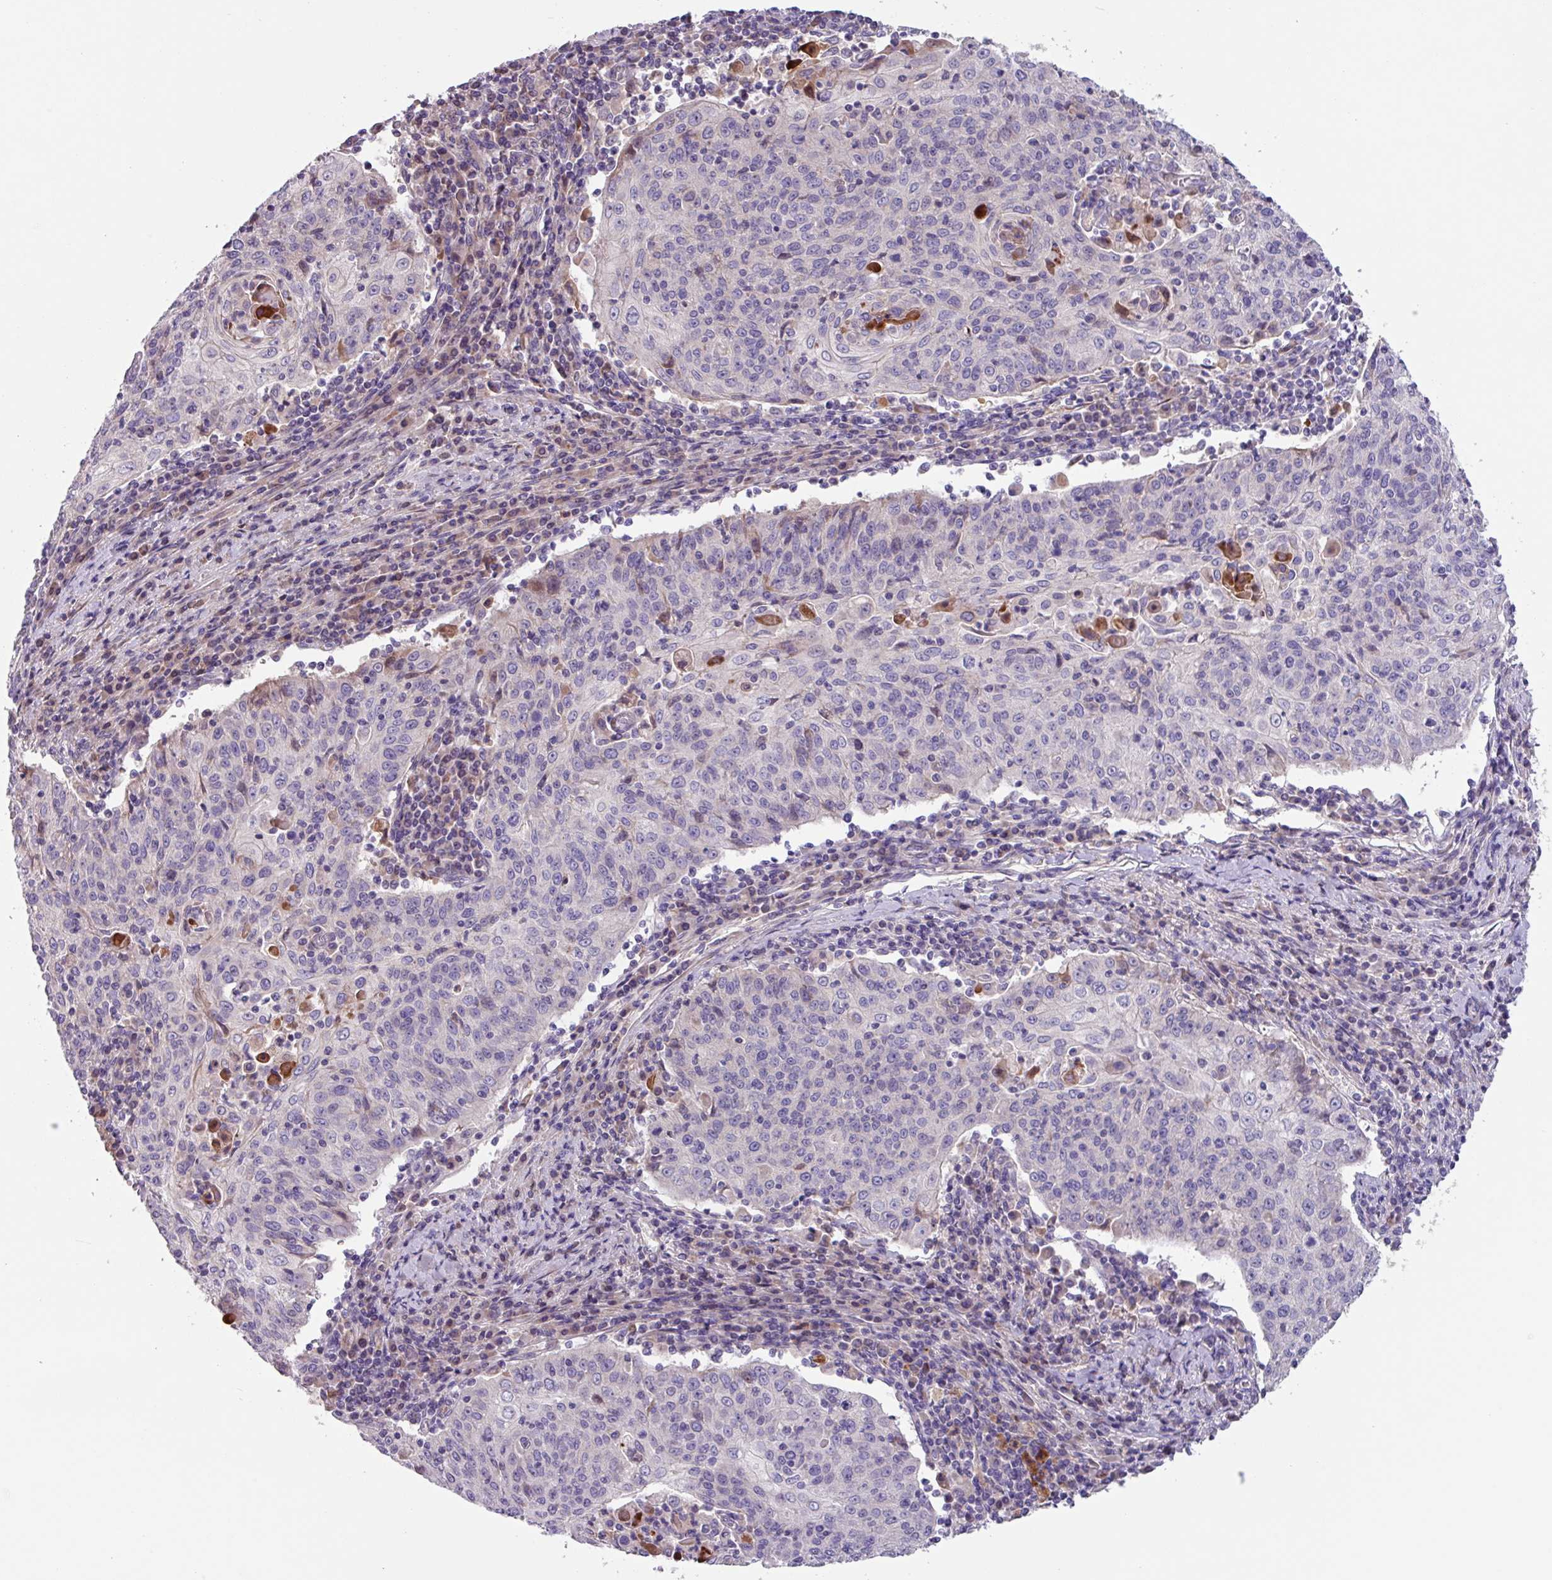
{"staining": {"intensity": "negative", "quantity": "none", "location": "none"}, "tissue": "cervical cancer", "cell_type": "Tumor cells", "image_type": "cancer", "snomed": [{"axis": "morphology", "description": "Squamous cell carcinoma, NOS"}, {"axis": "topography", "description": "Cervix"}], "caption": "Tumor cells are negative for brown protein staining in squamous cell carcinoma (cervical).", "gene": "IQCJ", "patient": {"sex": "female", "age": 48}}